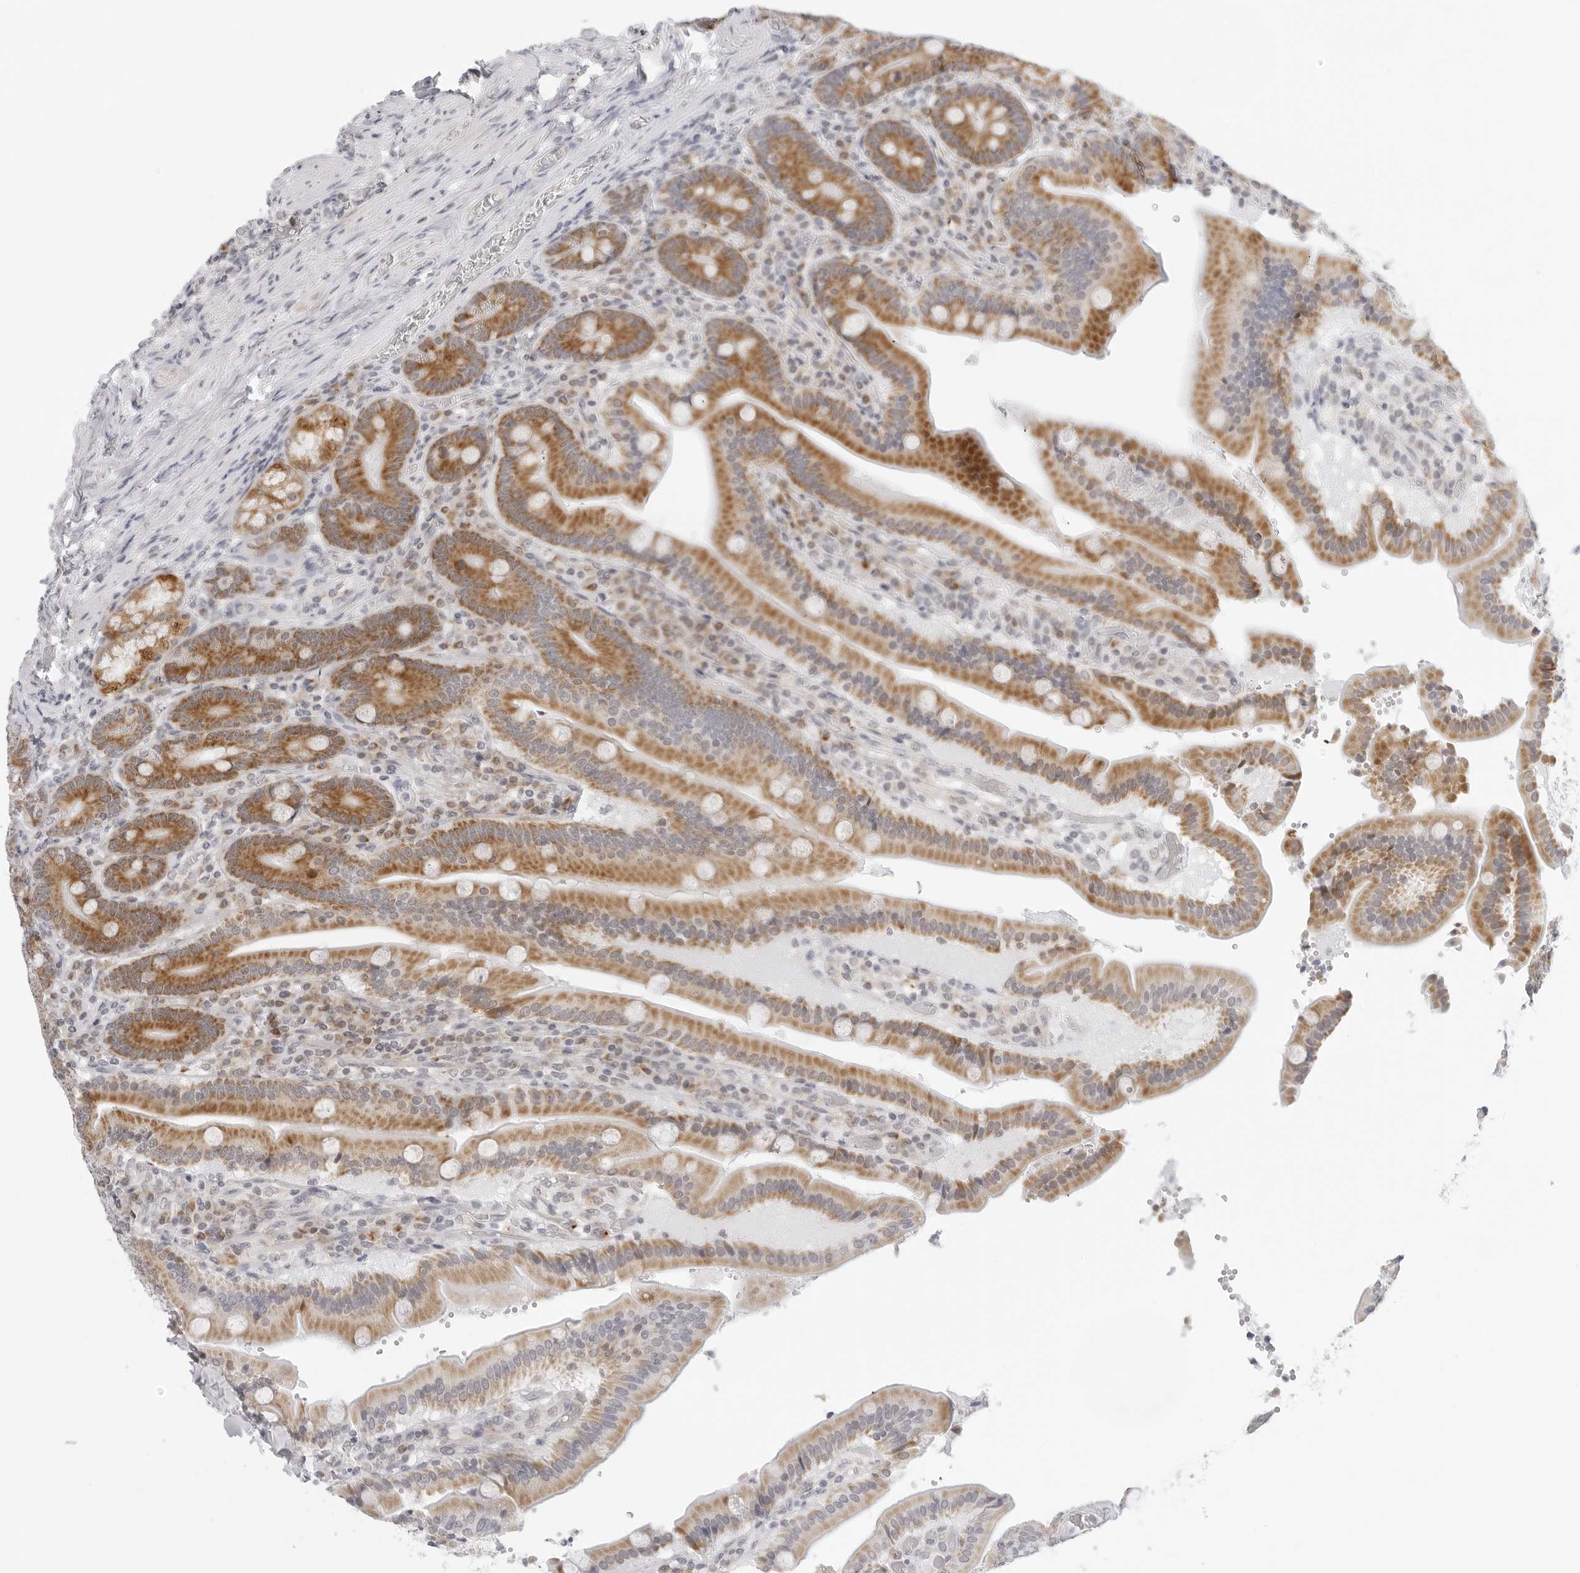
{"staining": {"intensity": "moderate", "quantity": ">75%", "location": "cytoplasmic/membranous"}, "tissue": "duodenum", "cell_type": "Glandular cells", "image_type": "normal", "snomed": [{"axis": "morphology", "description": "Normal tissue, NOS"}, {"axis": "topography", "description": "Duodenum"}], "caption": "Immunohistochemistry of unremarkable duodenum shows medium levels of moderate cytoplasmic/membranous positivity in approximately >75% of glandular cells. (Stains: DAB in brown, nuclei in blue, Microscopy: brightfield microscopy at high magnification).", "gene": "CIART", "patient": {"sex": "female", "age": 62}}